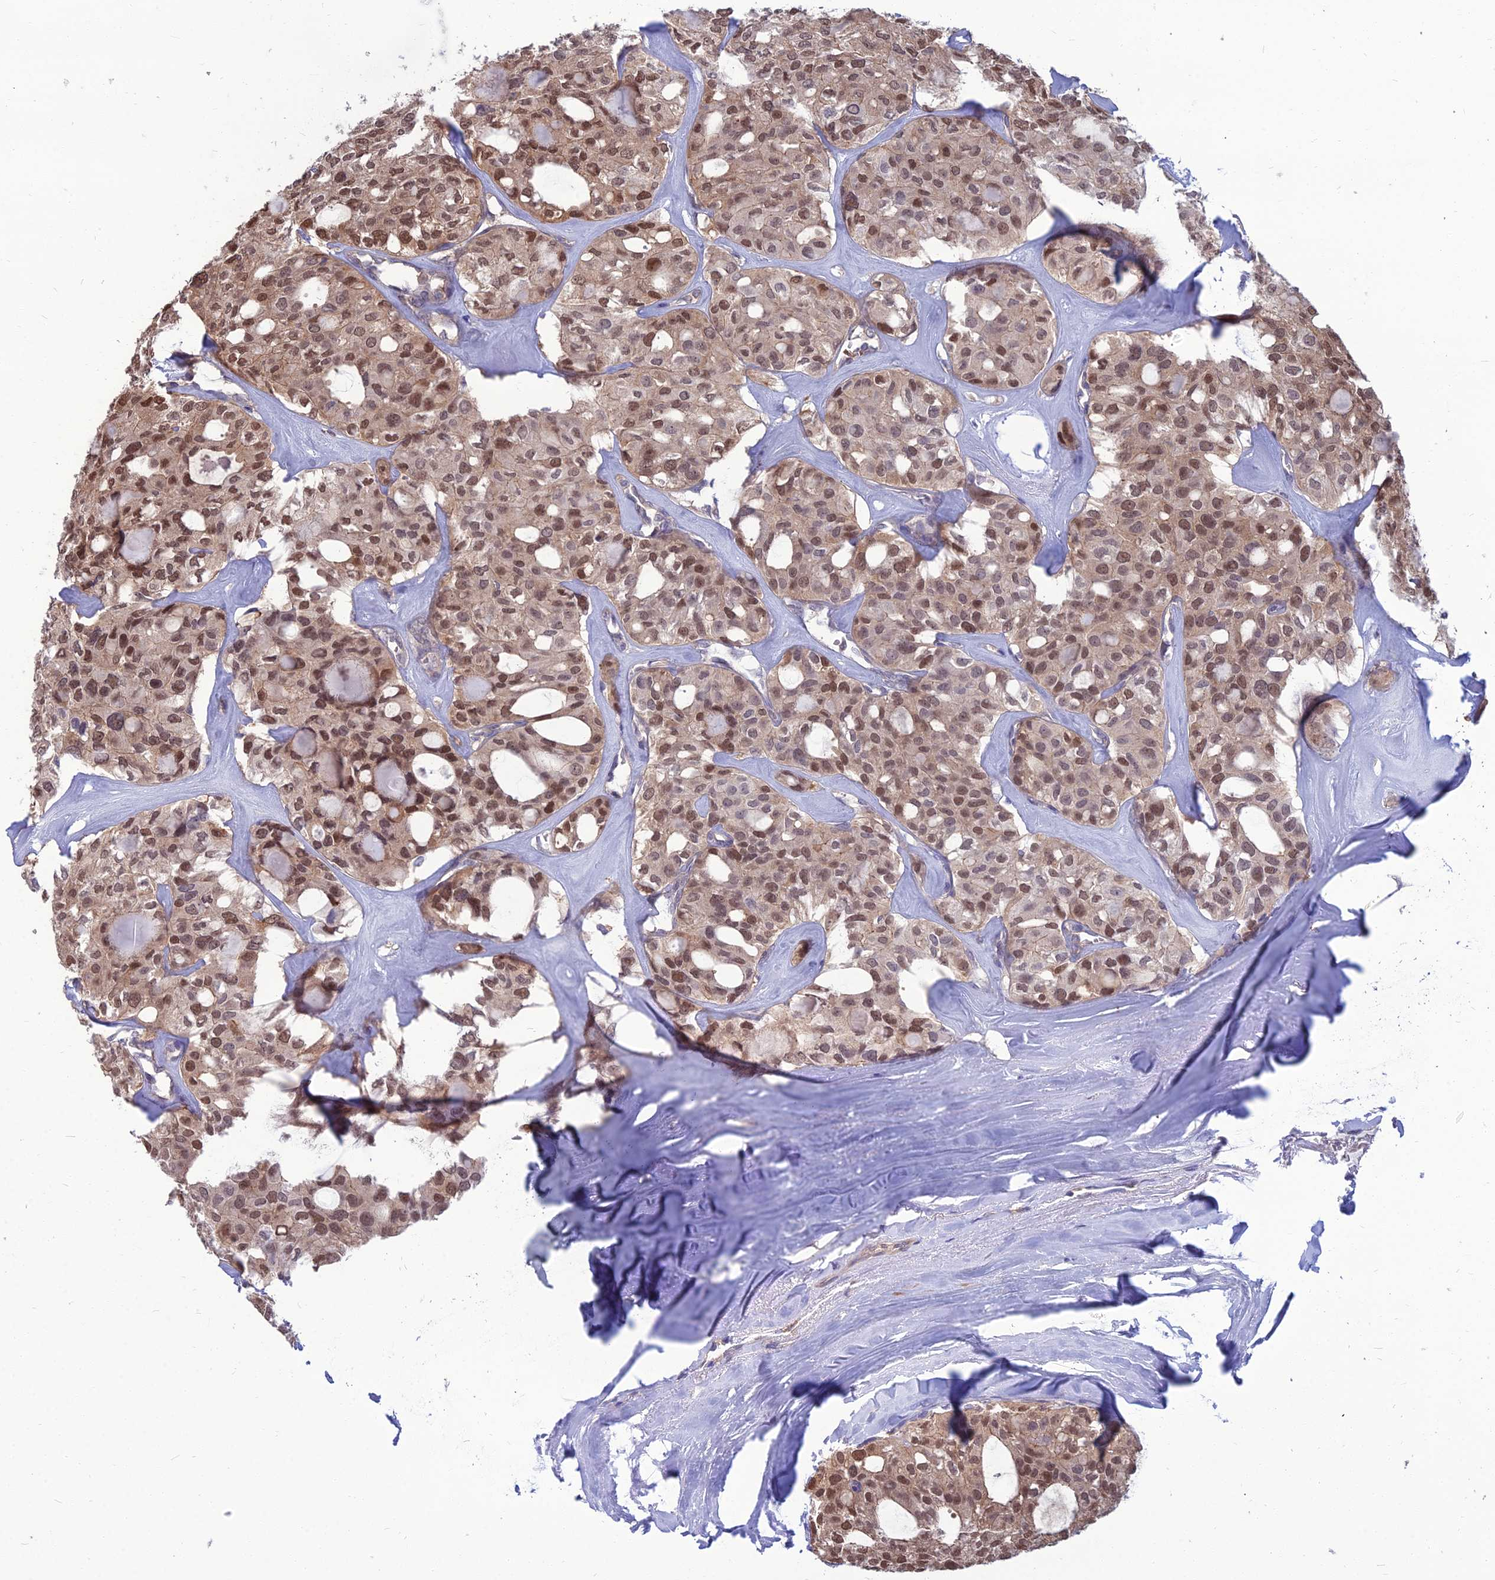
{"staining": {"intensity": "moderate", "quantity": ">75%", "location": "nuclear"}, "tissue": "thyroid cancer", "cell_type": "Tumor cells", "image_type": "cancer", "snomed": [{"axis": "morphology", "description": "Follicular adenoma carcinoma, NOS"}, {"axis": "topography", "description": "Thyroid gland"}], "caption": "IHC (DAB (3,3'-diaminobenzidine)) staining of human follicular adenoma carcinoma (thyroid) reveals moderate nuclear protein expression in approximately >75% of tumor cells.", "gene": "OPA3", "patient": {"sex": "male", "age": 75}}